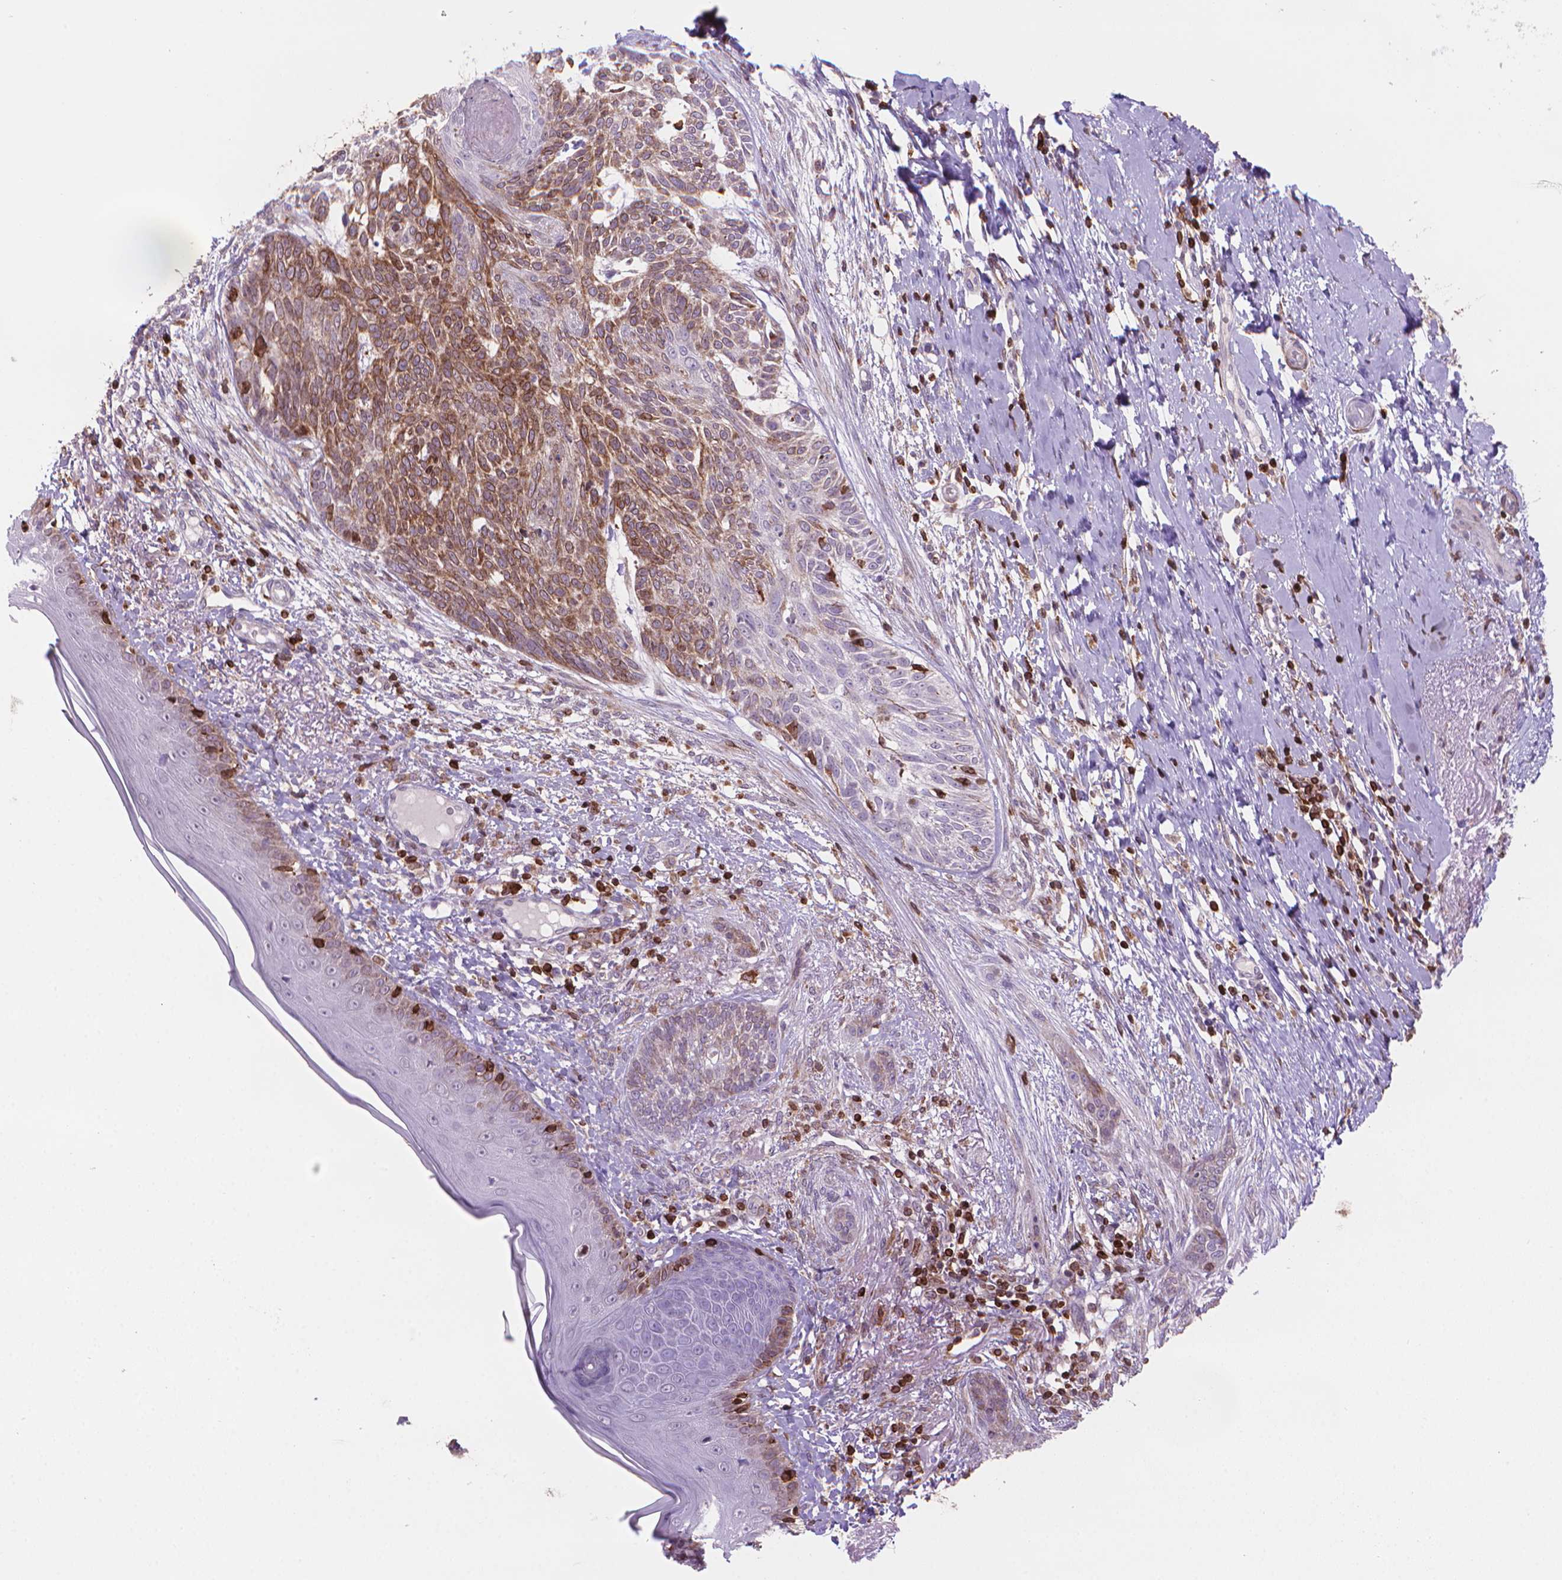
{"staining": {"intensity": "moderate", "quantity": ">75%", "location": "cytoplasmic/membranous"}, "tissue": "skin cancer", "cell_type": "Tumor cells", "image_type": "cancer", "snomed": [{"axis": "morphology", "description": "Normal tissue, NOS"}, {"axis": "morphology", "description": "Basal cell carcinoma"}, {"axis": "topography", "description": "Skin"}], "caption": "Skin cancer tissue exhibits moderate cytoplasmic/membranous staining in about >75% of tumor cells", "gene": "BCL2", "patient": {"sex": "male", "age": 84}}